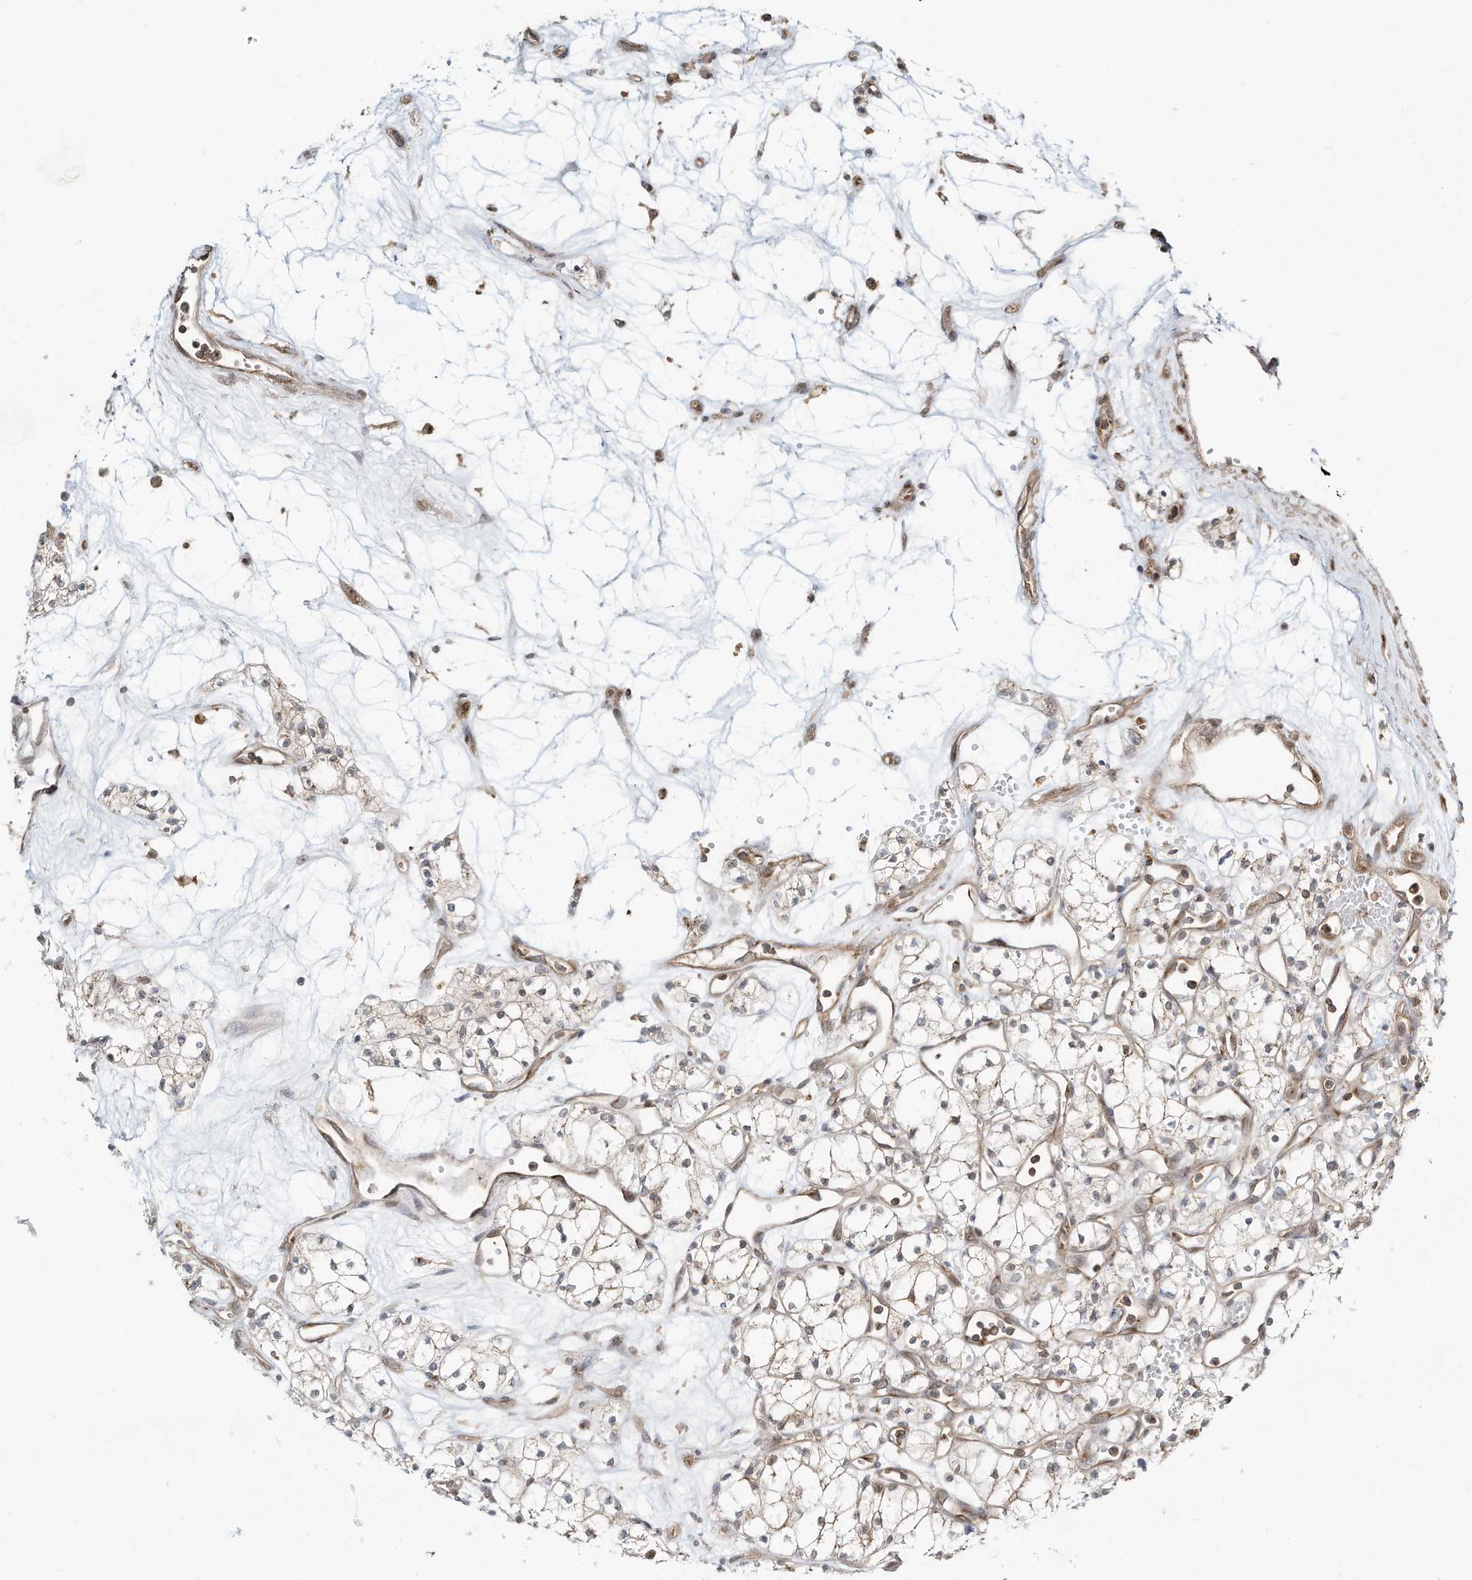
{"staining": {"intensity": "weak", "quantity": ">75%", "location": "cytoplasmic/membranous,nuclear"}, "tissue": "renal cancer", "cell_type": "Tumor cells", "image_type": "cancer", "snomed": [{"axis": "morphology", "description": "Adenocarcinoma, NOS"}, {"axis": "topography", "description": "Kidney"}], "caption": "Immunohistochemical staining of human adenocarcinoma (renal) displays low levels of weak cytoplasmic/membranous and nuclear expression in about >75% of tumor cells.", "gene": "CUX1", "patient": {"sex": "male", "age": 59}}